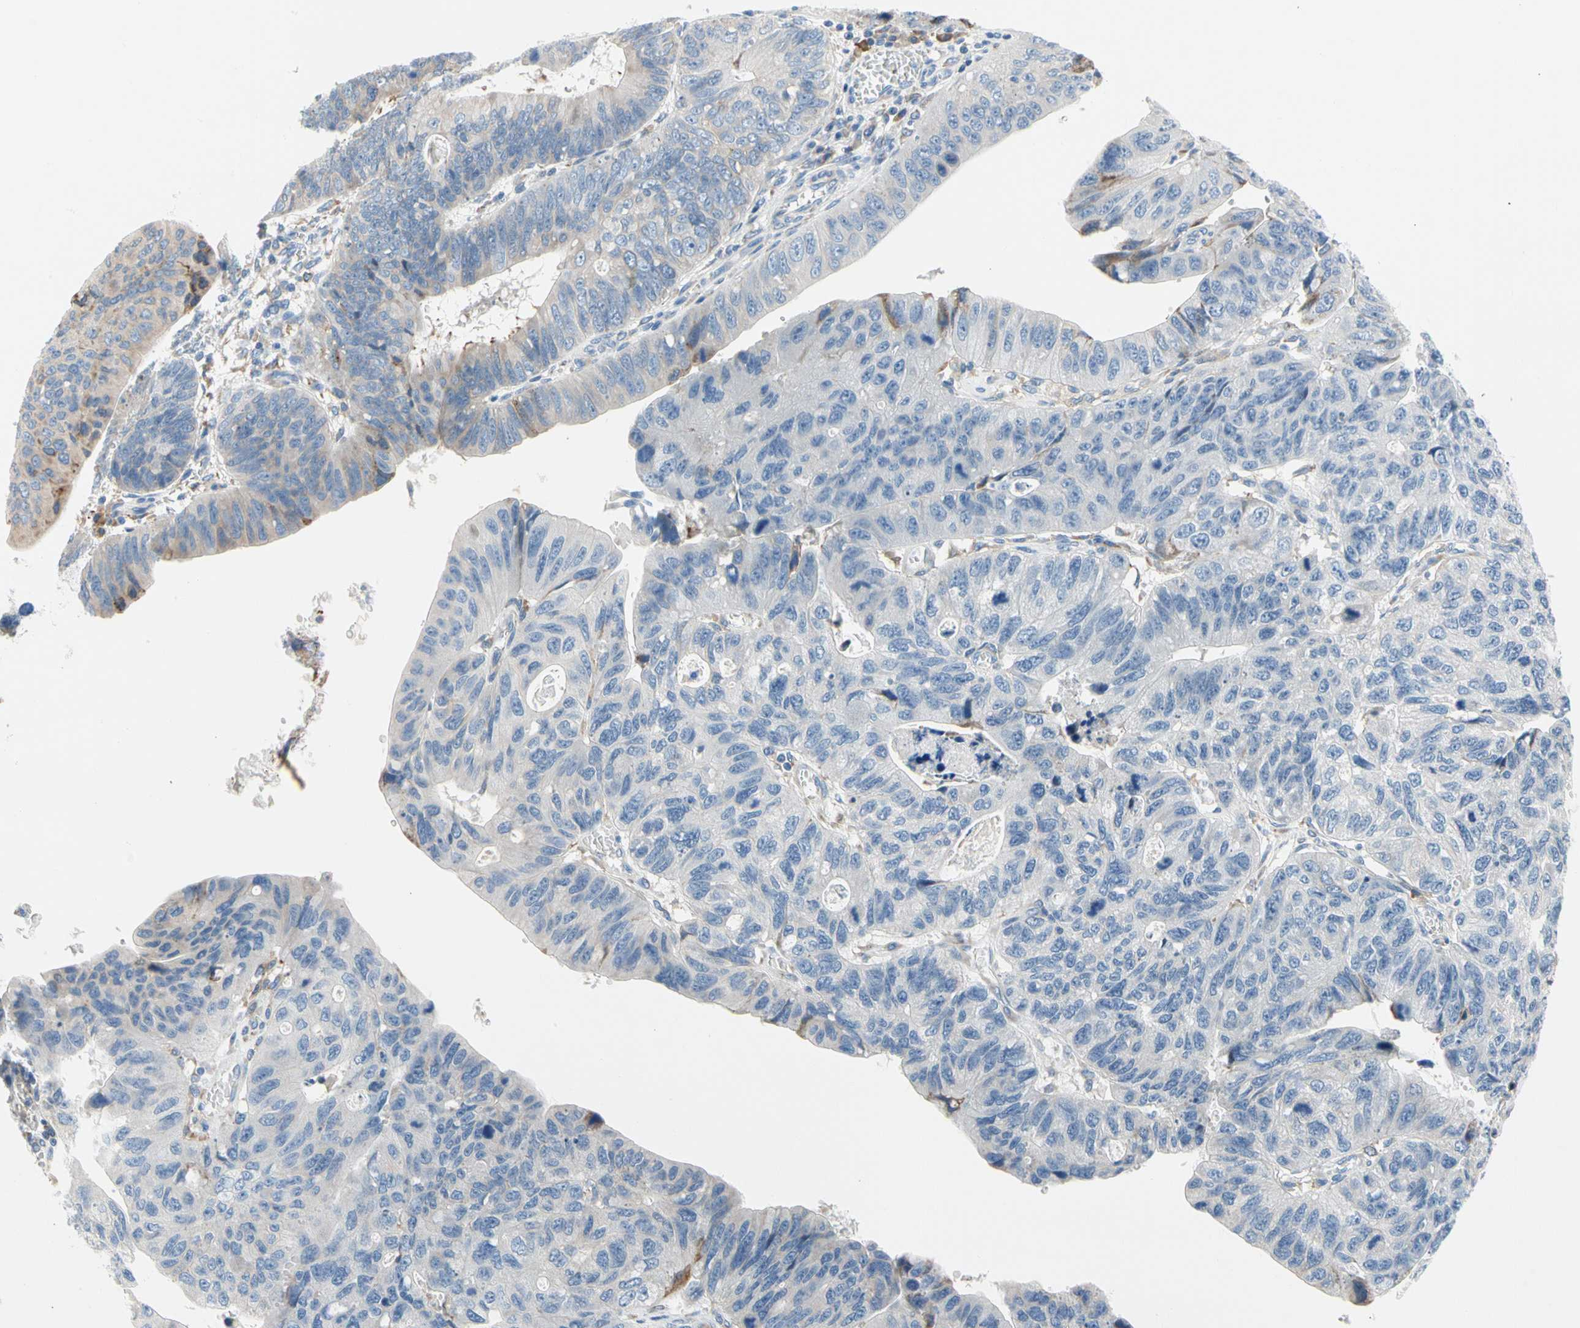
{"staining": {"intensity": "moderate", "quantity": "<25%", "location": "cytoplasmic/membranous"}, "tissue": "stomach cancer", "cell_type": "Tumor cells", "image_type": "cancer", "snomed": [{"axis": "morphology", "description": "Adenocarcinoma, NOS"}, {"axis": "topography", "description": "Stomach"}], "caption": "The immunohistochemical stain labels moderate cytoplasmic/membranous staining in tumor cells of stomach cancer (adenocarcinoma) tissue.", "gene": "STXBP1", "patient": {"sex": "male", "age": 59}}